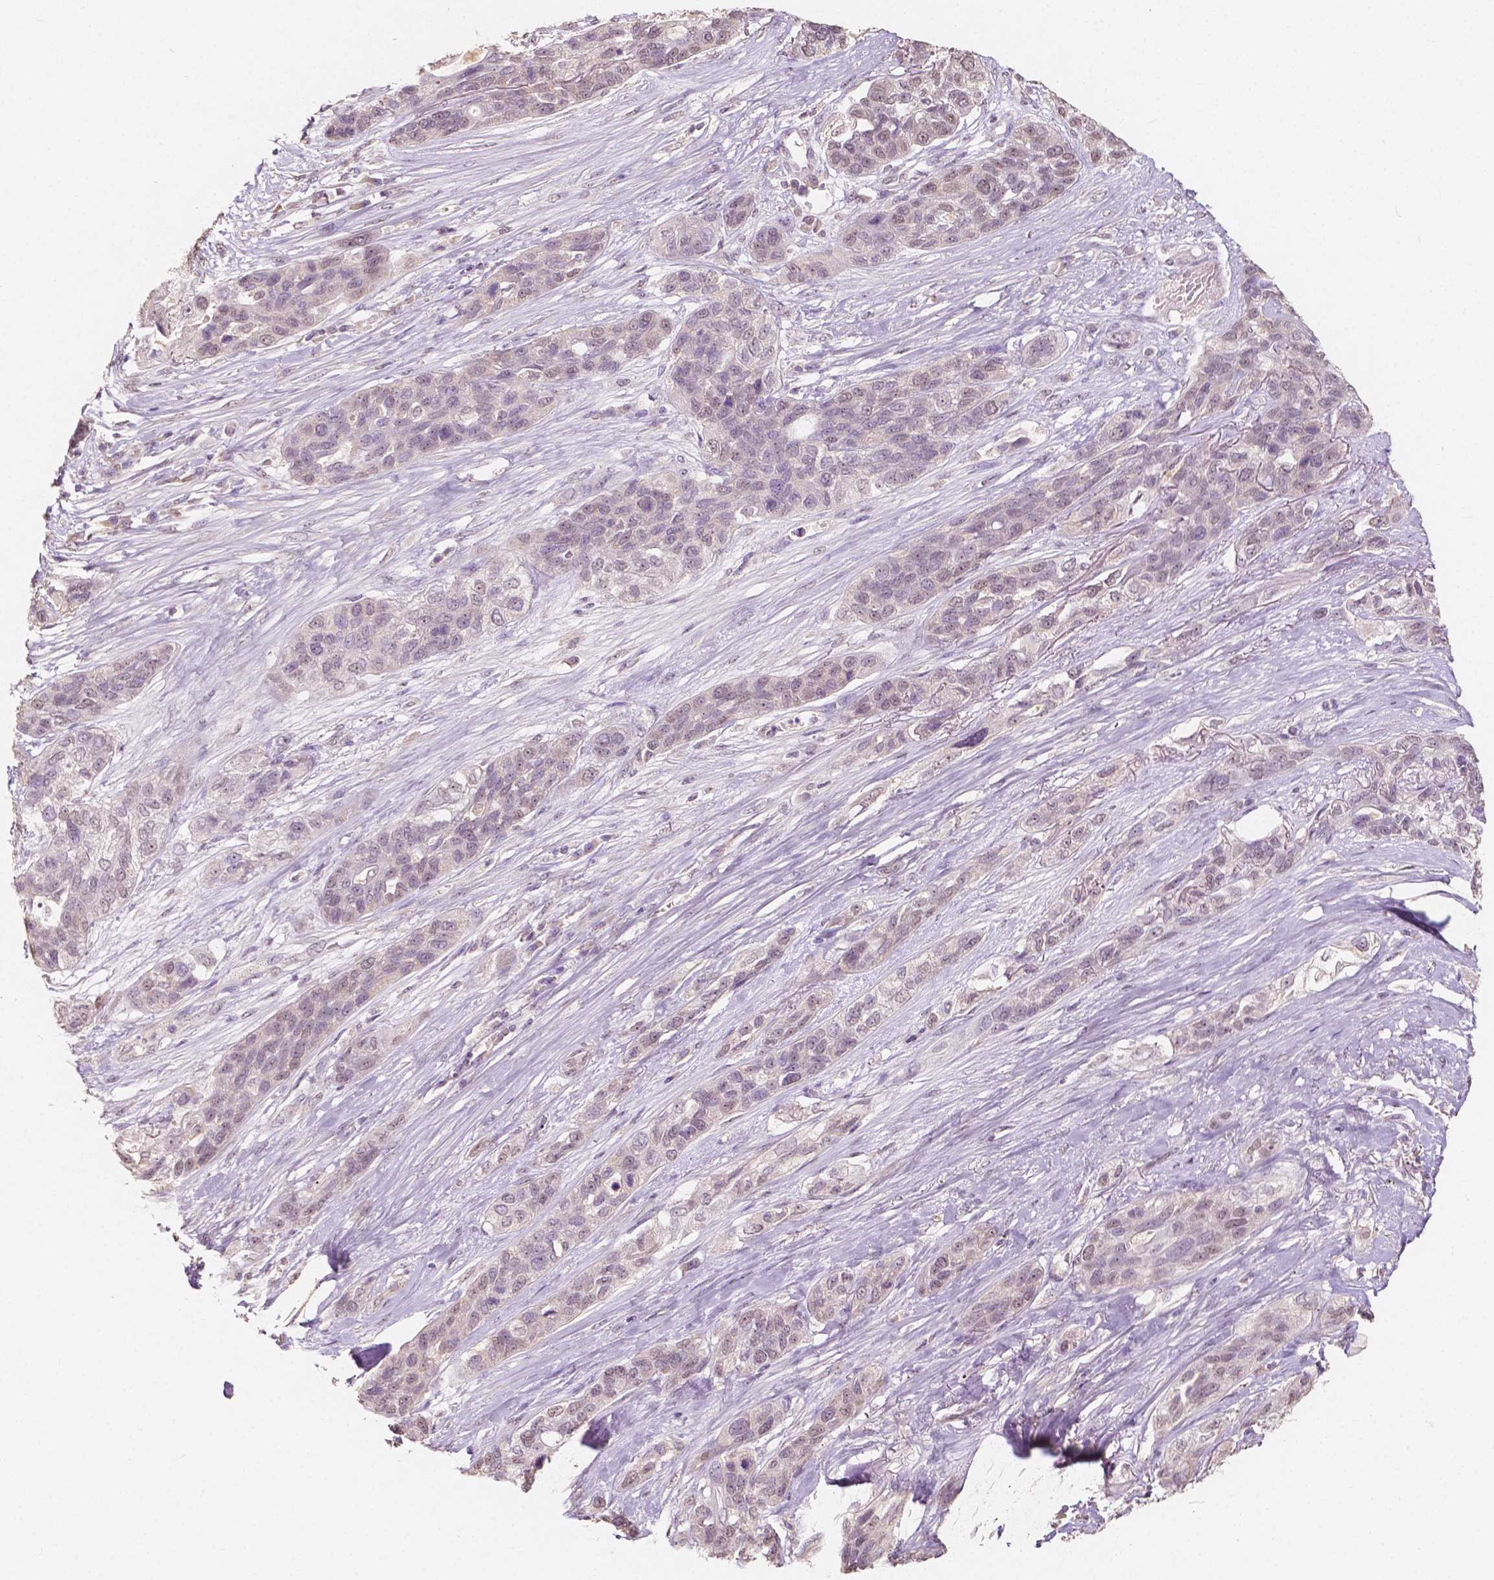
{"staining": {"intensity": "weak", "quantity": "25%-75%", "location": "nuclear"}, "tissue": "lung cancer", "cell_type": "Tumor cells", "image_type": "cancer", "snomed": [{"axis": "morphology", "description": "Squamous cell carcinoma, NOS"}, {"axis": "topography", "description": "Lung"}], "caption": "High-power microscopy captured an immunohistochemistry micrograph of squamous cell carcinoma (lung), revealing weak nuclear positivity in about 25%-75% of tumor cells. The staining is performed using DAB brown chromogen to label protein expression. The nuclei are counter-stained blue using hematoxylin.", "gene": "SOX15", "patient": {"sex": "female", "age": 70}}